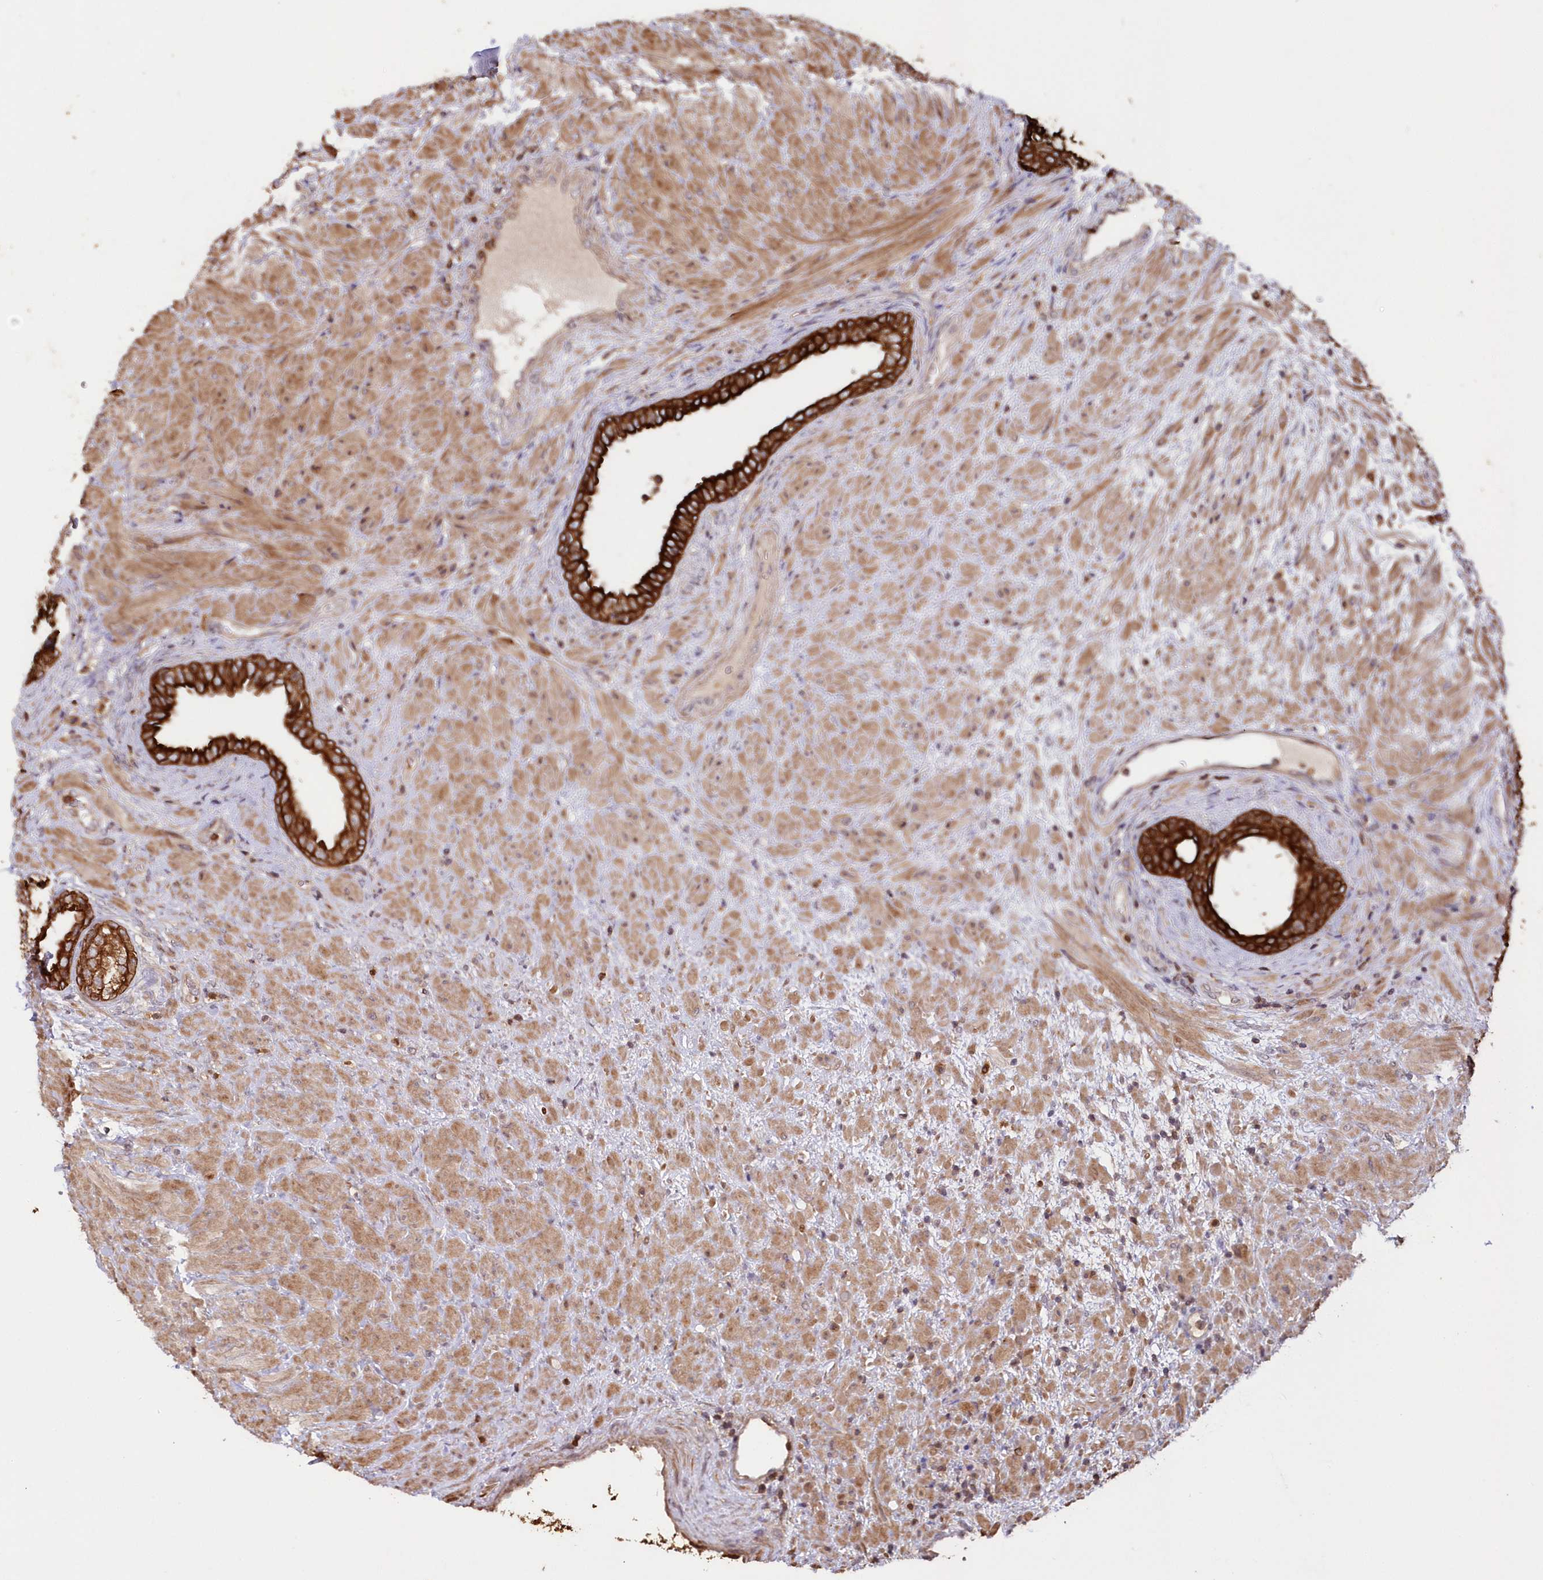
{"staining": {"intensity": "strong", "quantity": ">75%", "location": "cytoplasmic/membranous"}, "tissue": "prostate", "cell_type": "Glandular cells", "image_type": "normal", "snomed": [{"axis": "morphology", "description": "Normal tissue, NOS"}, {"axis": "topography", "description": "Prostate"}], "caption": "Immunohistochemistry (IHC) photomicrograph of unremarkable human prostate stained for a protein (brown), which exhibits high levels of strong cytoplasmic/membranous expression in approximately >75% of glandular cells.", "gene": "SNED1", "patient": {"sex": "male", "age": 76}}